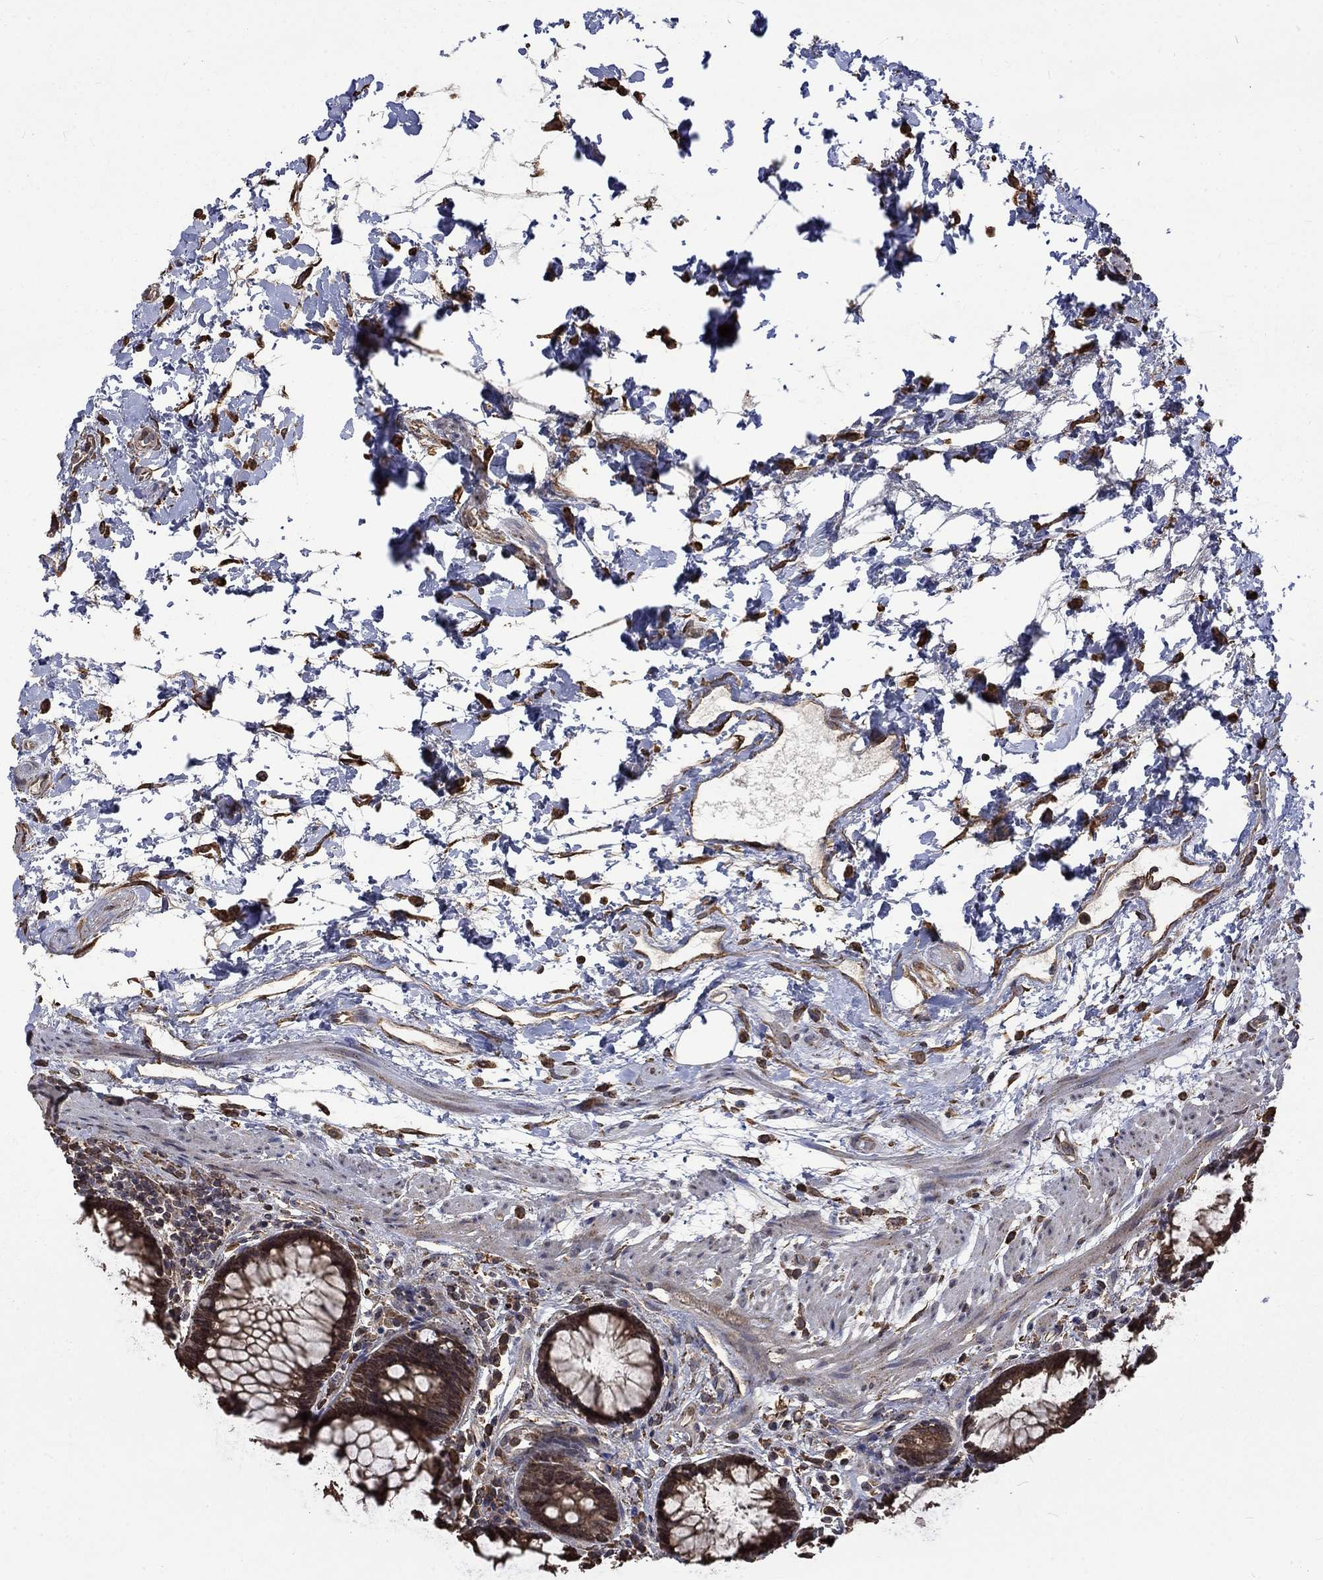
{"staining": {"intensity": "moderate", "quantity": "25%-75%", "location": "cytoplasmic/membranous"}, "tissue": "rectum", "cell_type": "Glandular cells", "image_type": "normal", "snomed": [{"axis": "morphology", "description": "Normal tissue, NOS"}, {"axis": "topography", "description": "Rectum"}], "caption": "Protein analysis of unremarkable rectum displays moderate cytoplasmic/membranous staining in approximately 25%-75% of glandular cells. Using DAB (3,3'-diaminobenzidine) (brown) and hematoxylin (blue) stains, captured at high magnification using brightfield microscopy.", "gene": "ESRRA", "patient": {"sex": "female", "age": 68}}